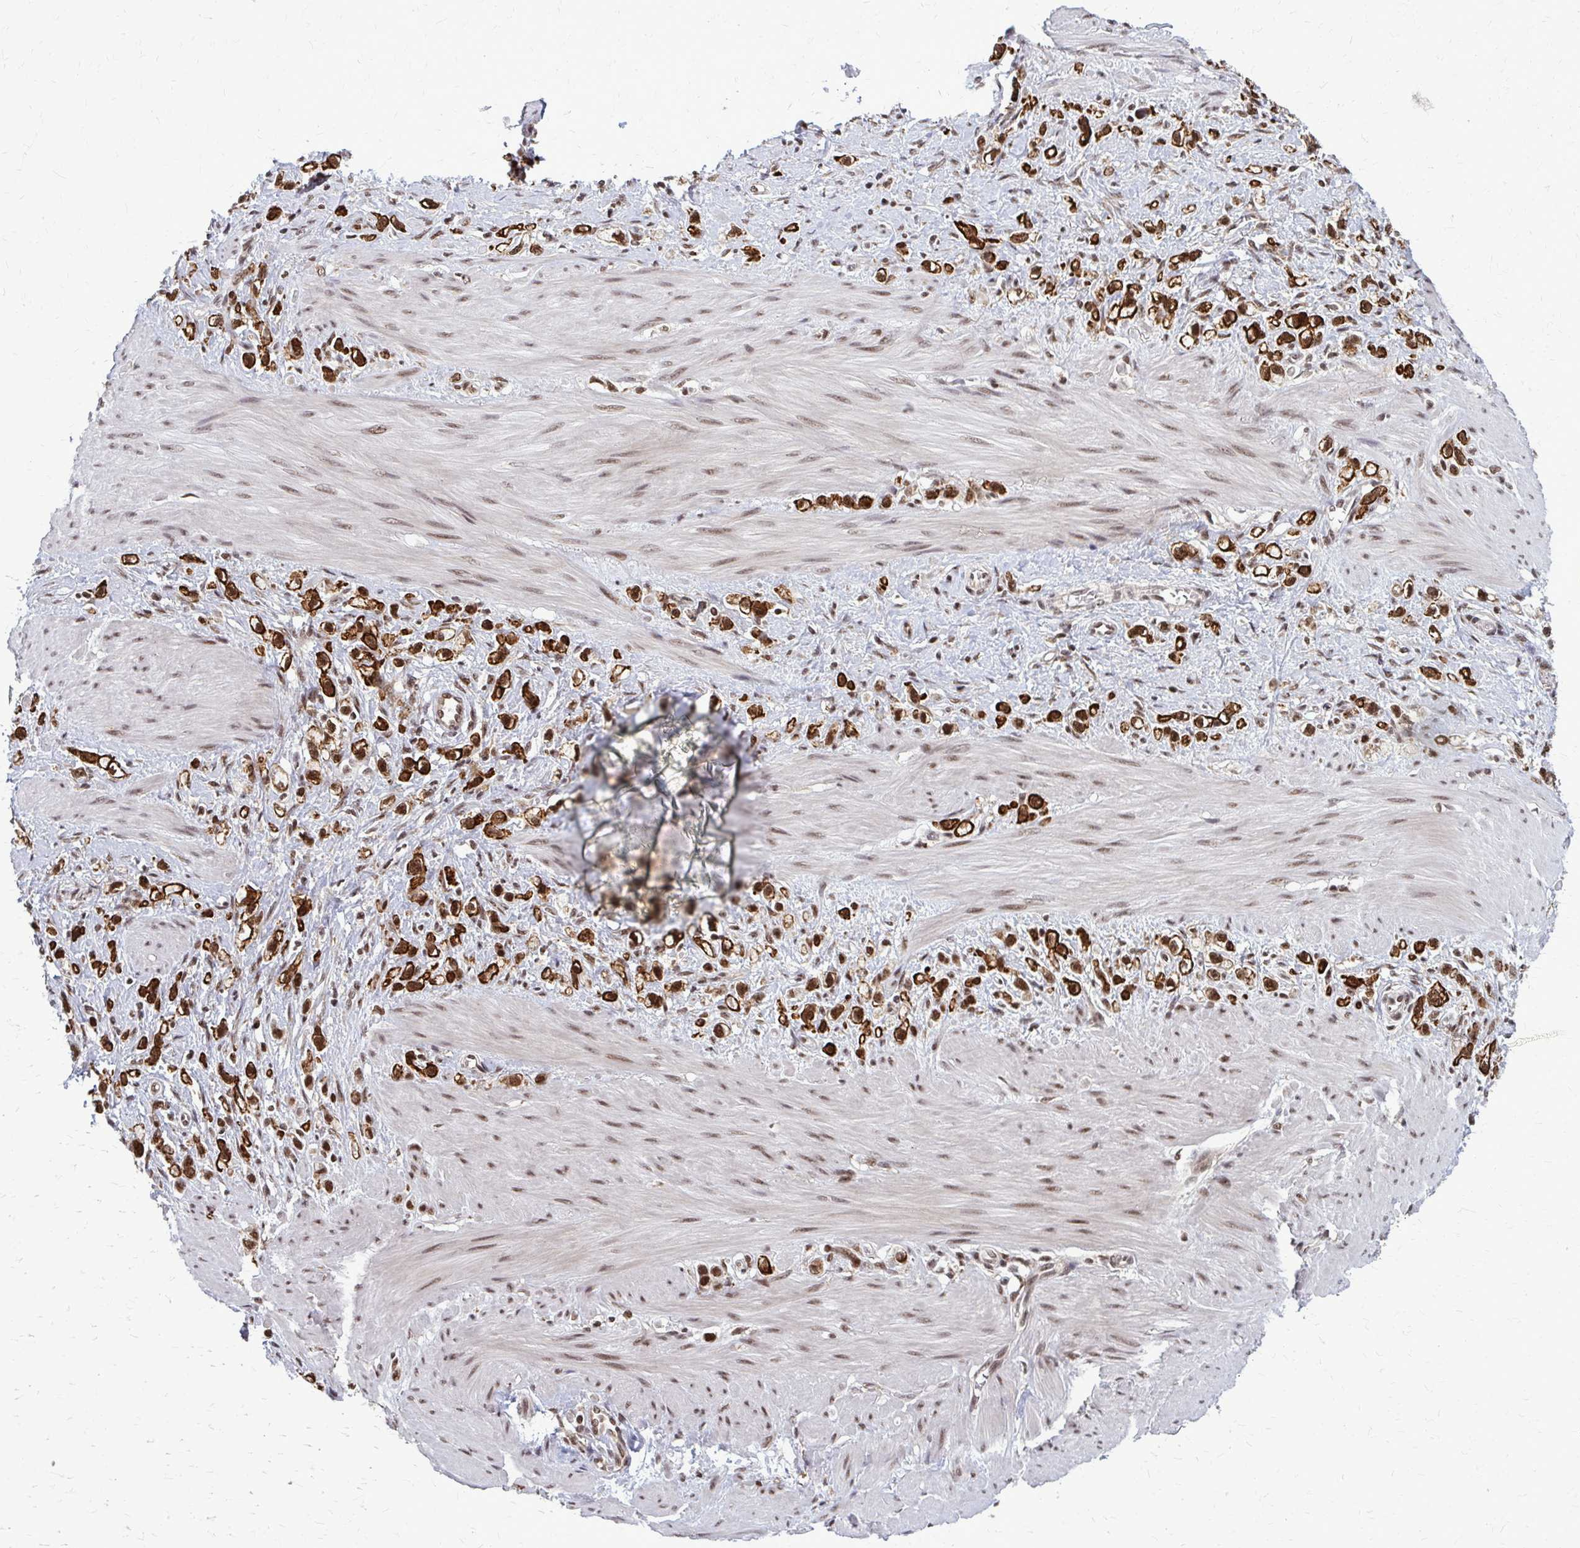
{"staining": {"intensity": "strong", "quantity": ">75%", "location": "cytoplasmic/membranous,nuclear"}, "tissue": "stomach cancer", "cell_type": "Tumor cells", "image_type": "cancer", "snomed": [{"axis": "morphology", "description": "Adenocarcinoma, NOS"}, {"axis": "topography", "description": "Stomach"}], "caption": "Immunohistochemical staining of stomach adenocarcinoma demonstrates strong cytoplasmic/membranous and nuclear protein expression in about >75% of tumor cells.", "gene": "HDAC3", "patient": {"sex": "female", "age": 65}}